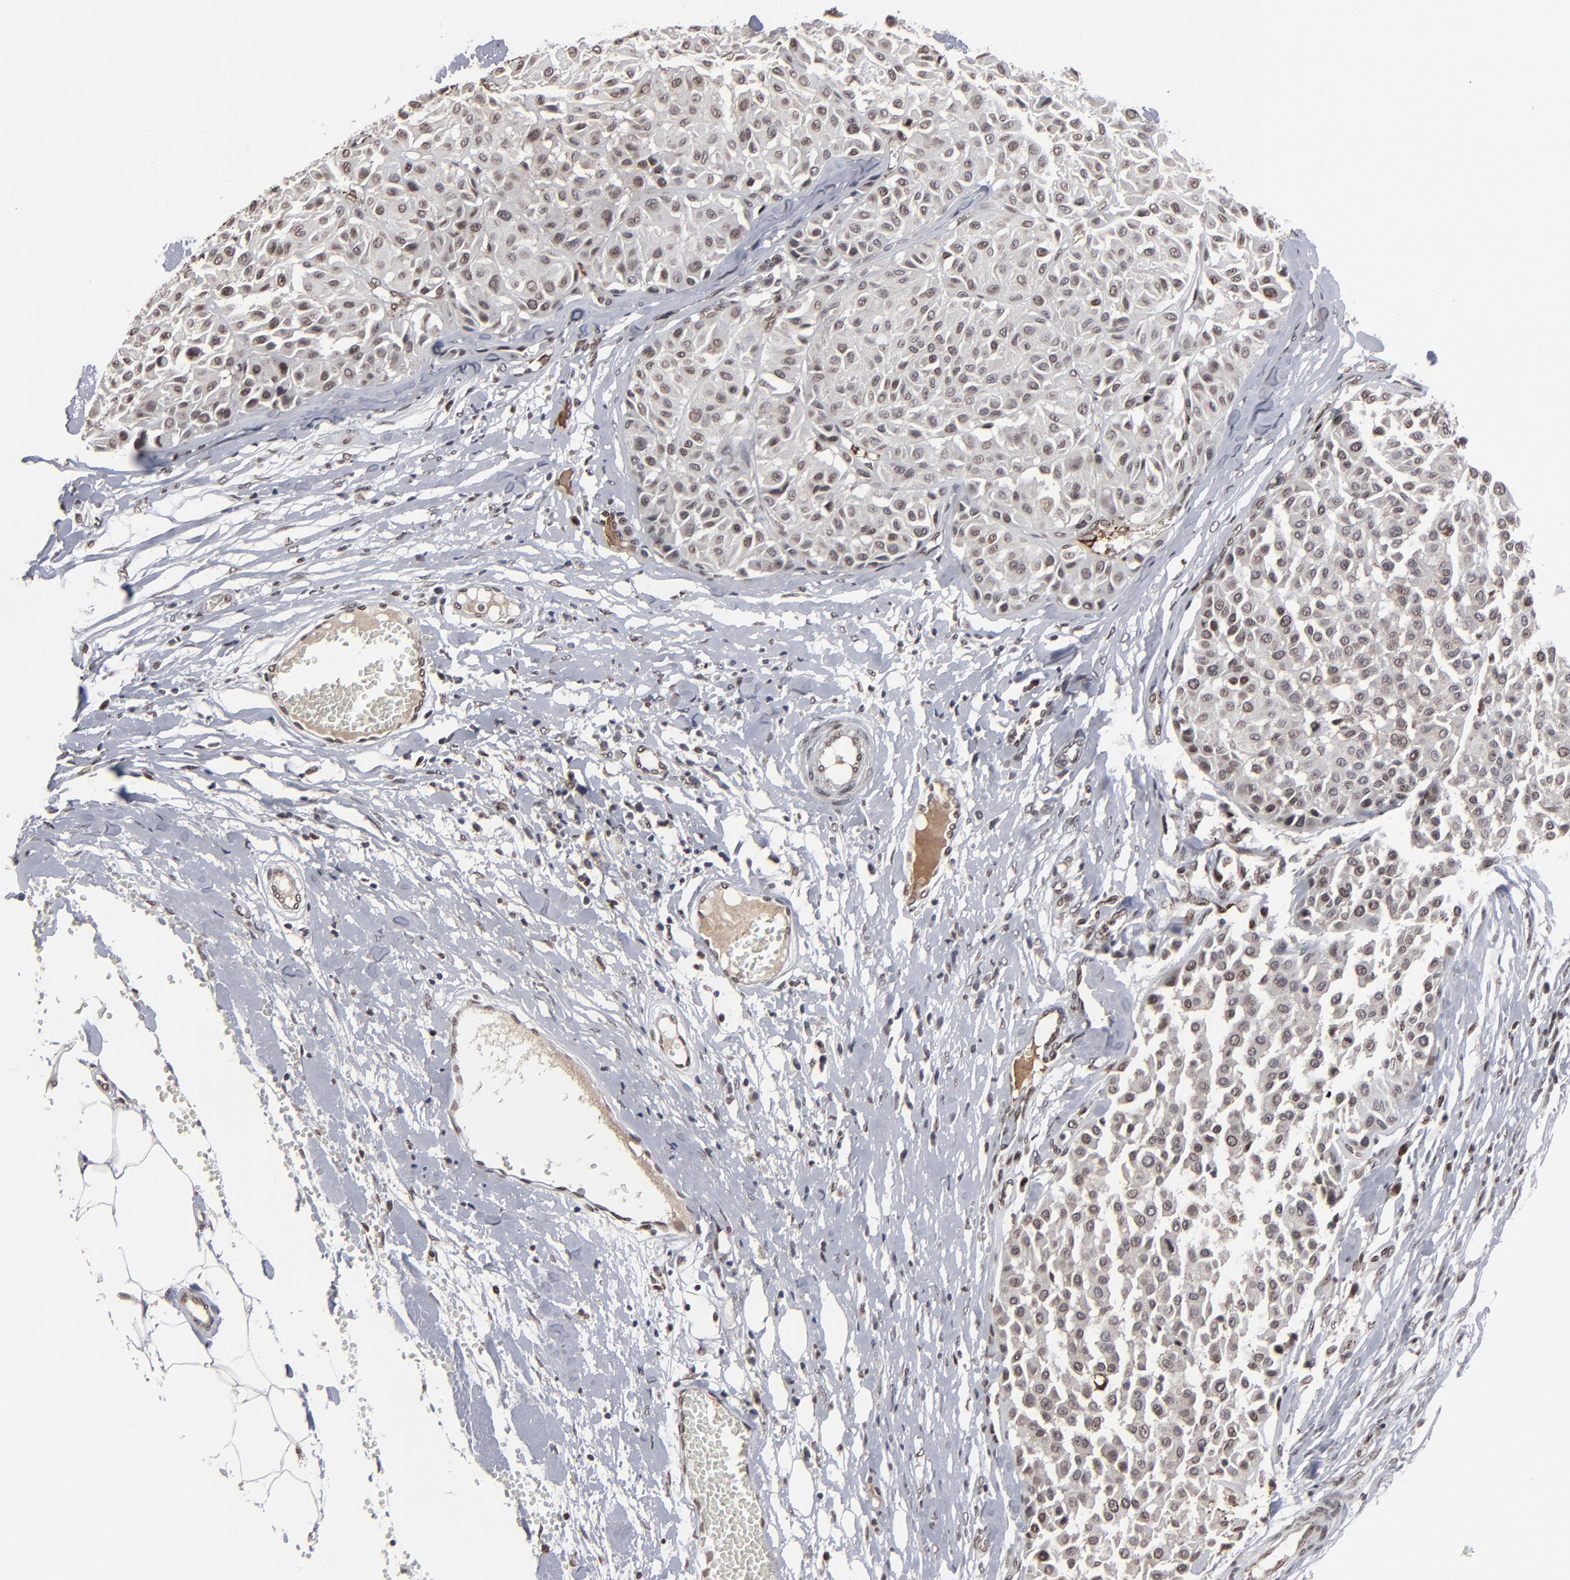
{"staining": {"intensity": "moderate", "quantity": "<25%", "location": "nuclear"}, "tissue": "melanoma", "cell_type": "Tumor cells", "image_type": "cancer", "snomed": [{"axis": "morphology", "description": "Malignant melanoma, Metastatic site"}, {"axis": "topography", "description": "Soft tissue"}], "caption": "Moderate nuclear expression for a protein is identified in approximately <25% of tumor cells of malignant melanoma (metastatic site) using immunohistochemistry.", "gene": "BAZ1A", "patient": {"sex": "male", "age": 41}}